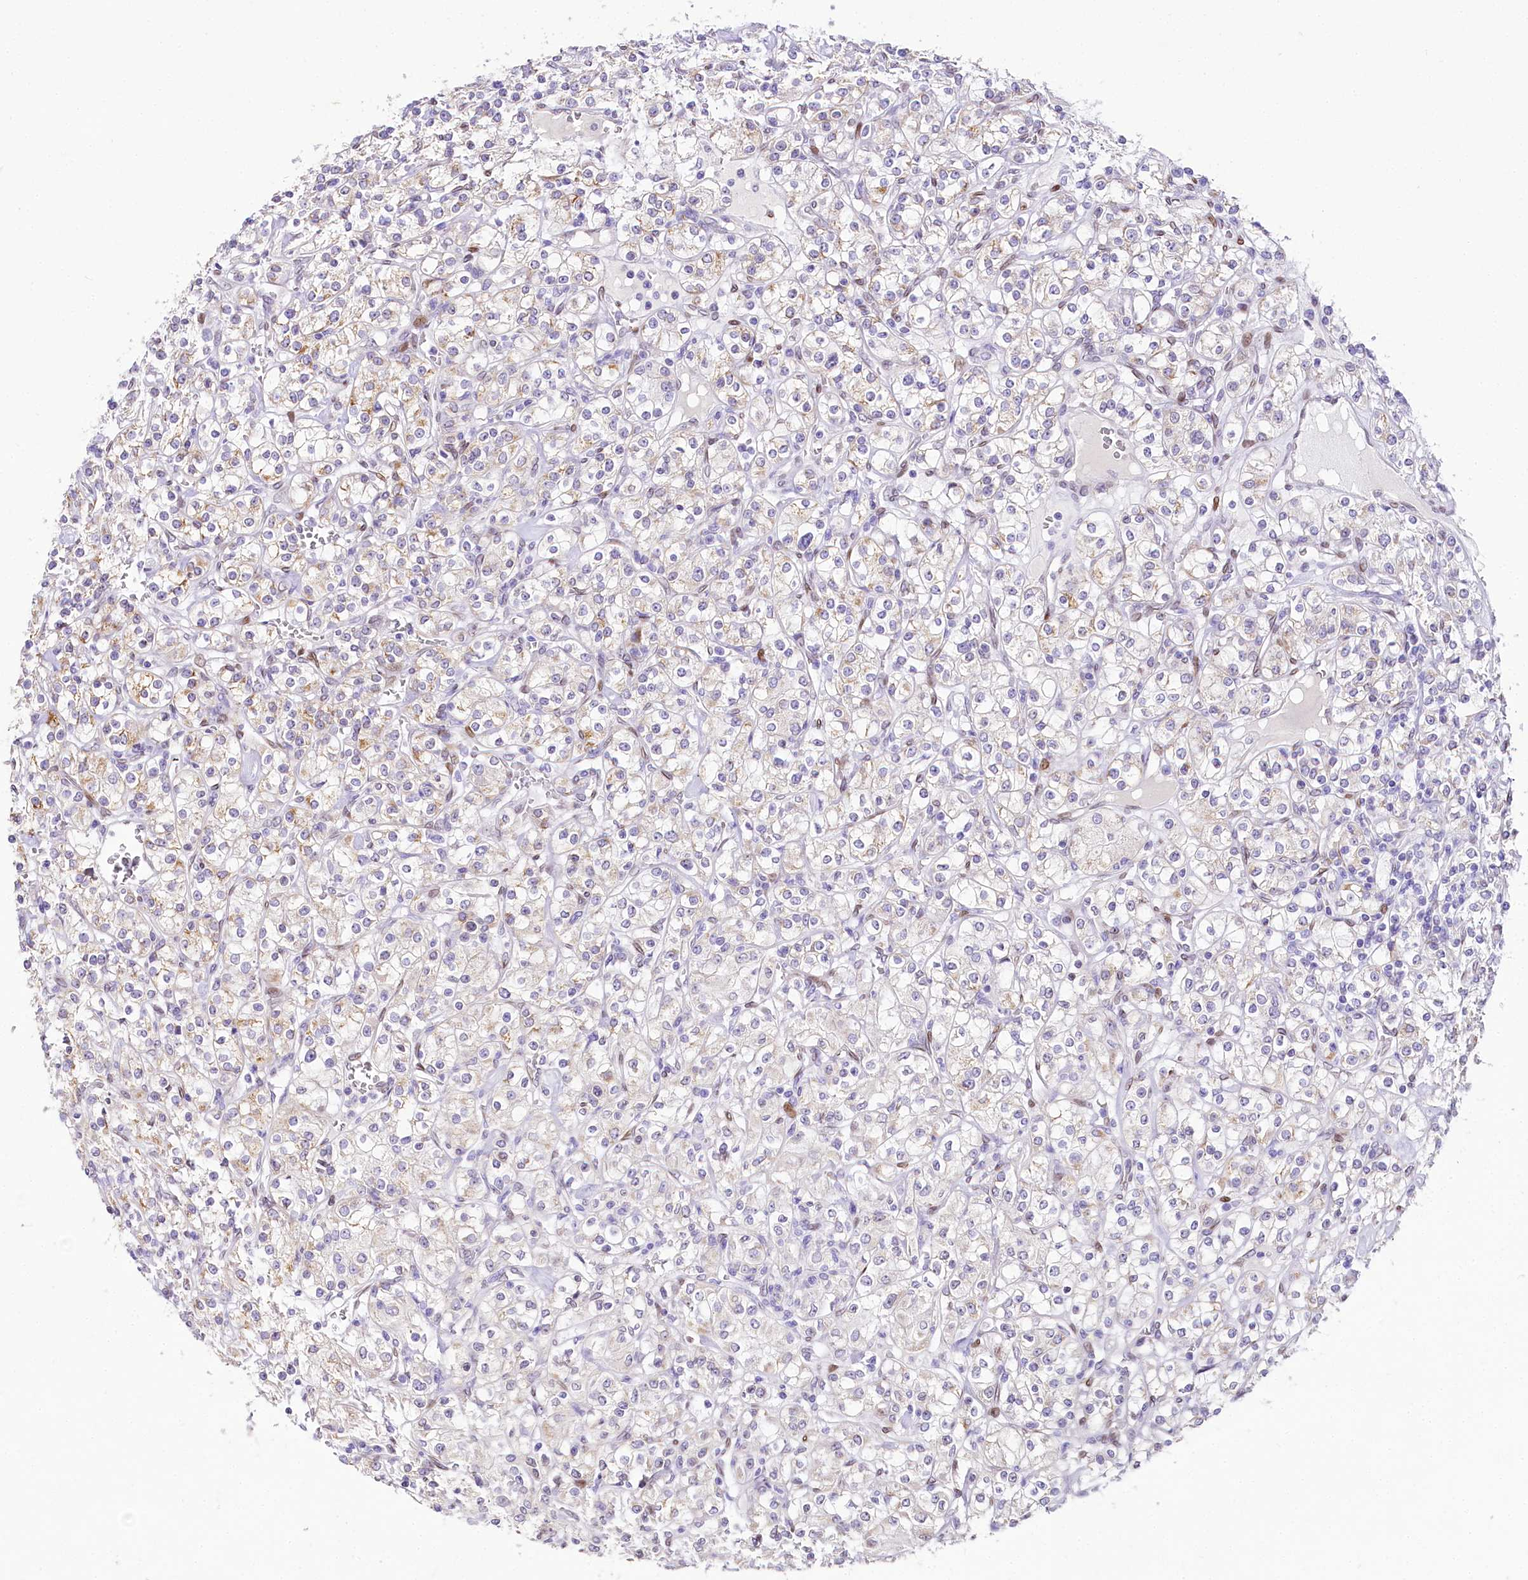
{"staining": {"intensity": "weak", "quantity": "<25%", "location": "cytoplasmic/membranous"}, "tissue": "renal cancer", "cell_type": "Tumor cells", "image_type": "cancer", "snomed": [{"axis": "morphology", "description": "Adenocarcinoma, NOS"}, {"axis": "topography", "description": "Kidney"}], "caption": "Tumor cells are negative for brown protein staining in renal cancer.", "gene": "PPIP5K2", "patient": {"sex": "male", "age": 77}}